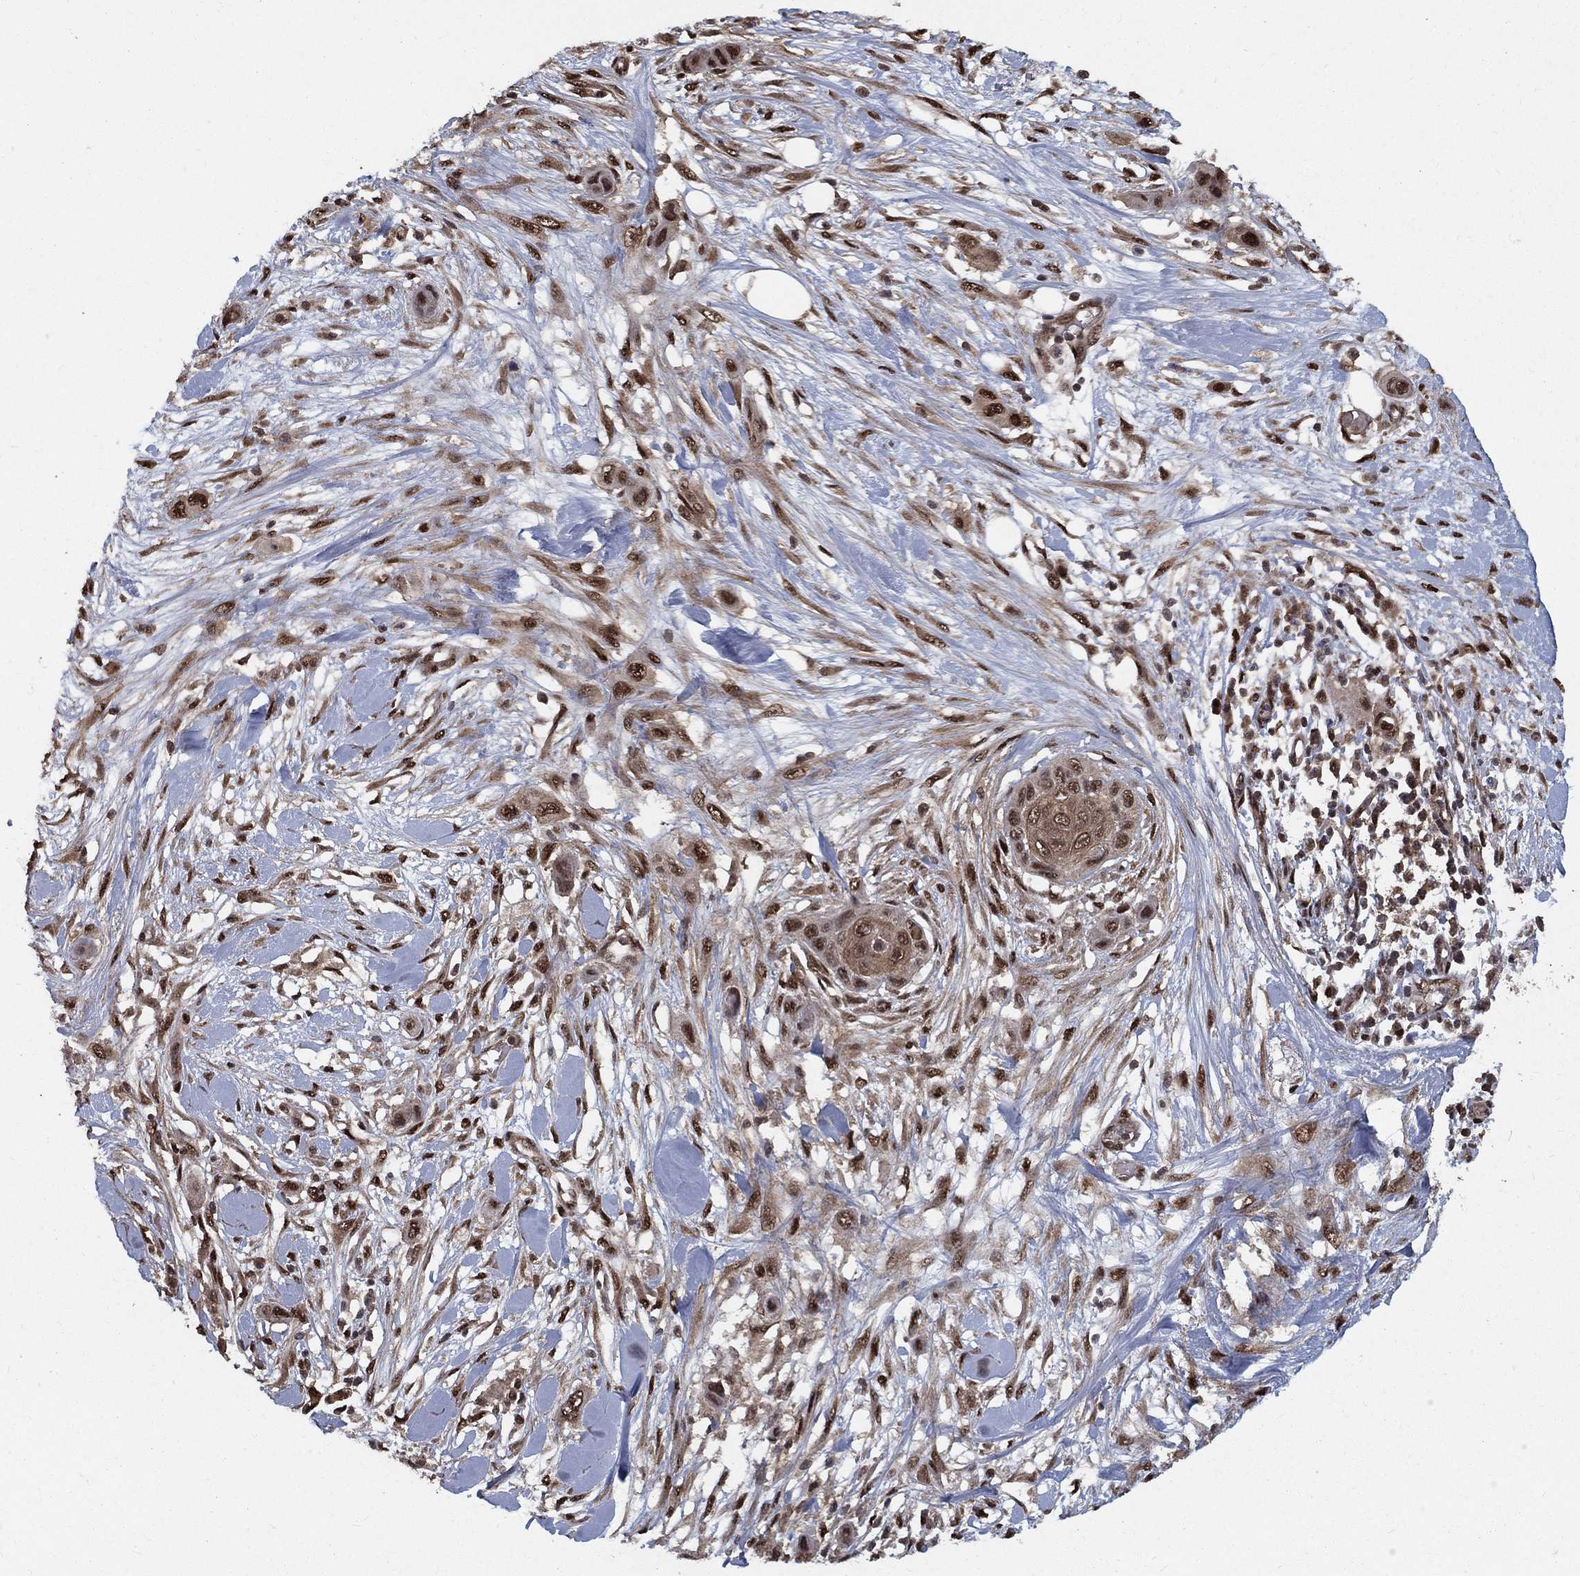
{"staining": {"intensity": "moderate", "quantity": ">75%", "location": "nuclear"}, "tissue": "skin cancer", "cell_type": "Tumor cells", "image_type": "cancer", "snomed": [{"axis": "morphology", "description": "Squamous cell carcinoma, NOS"}, {"axis": "topography", "description": "Skin"}], "caption": "Immunohistochemical staining of human skin squamous cell carcinoma exhibits medium levels of moderate nuclear expression in approximately >75% of tumor cells.", "gene": "CARM1", "patient": {"sex": "male", "age": 79}}